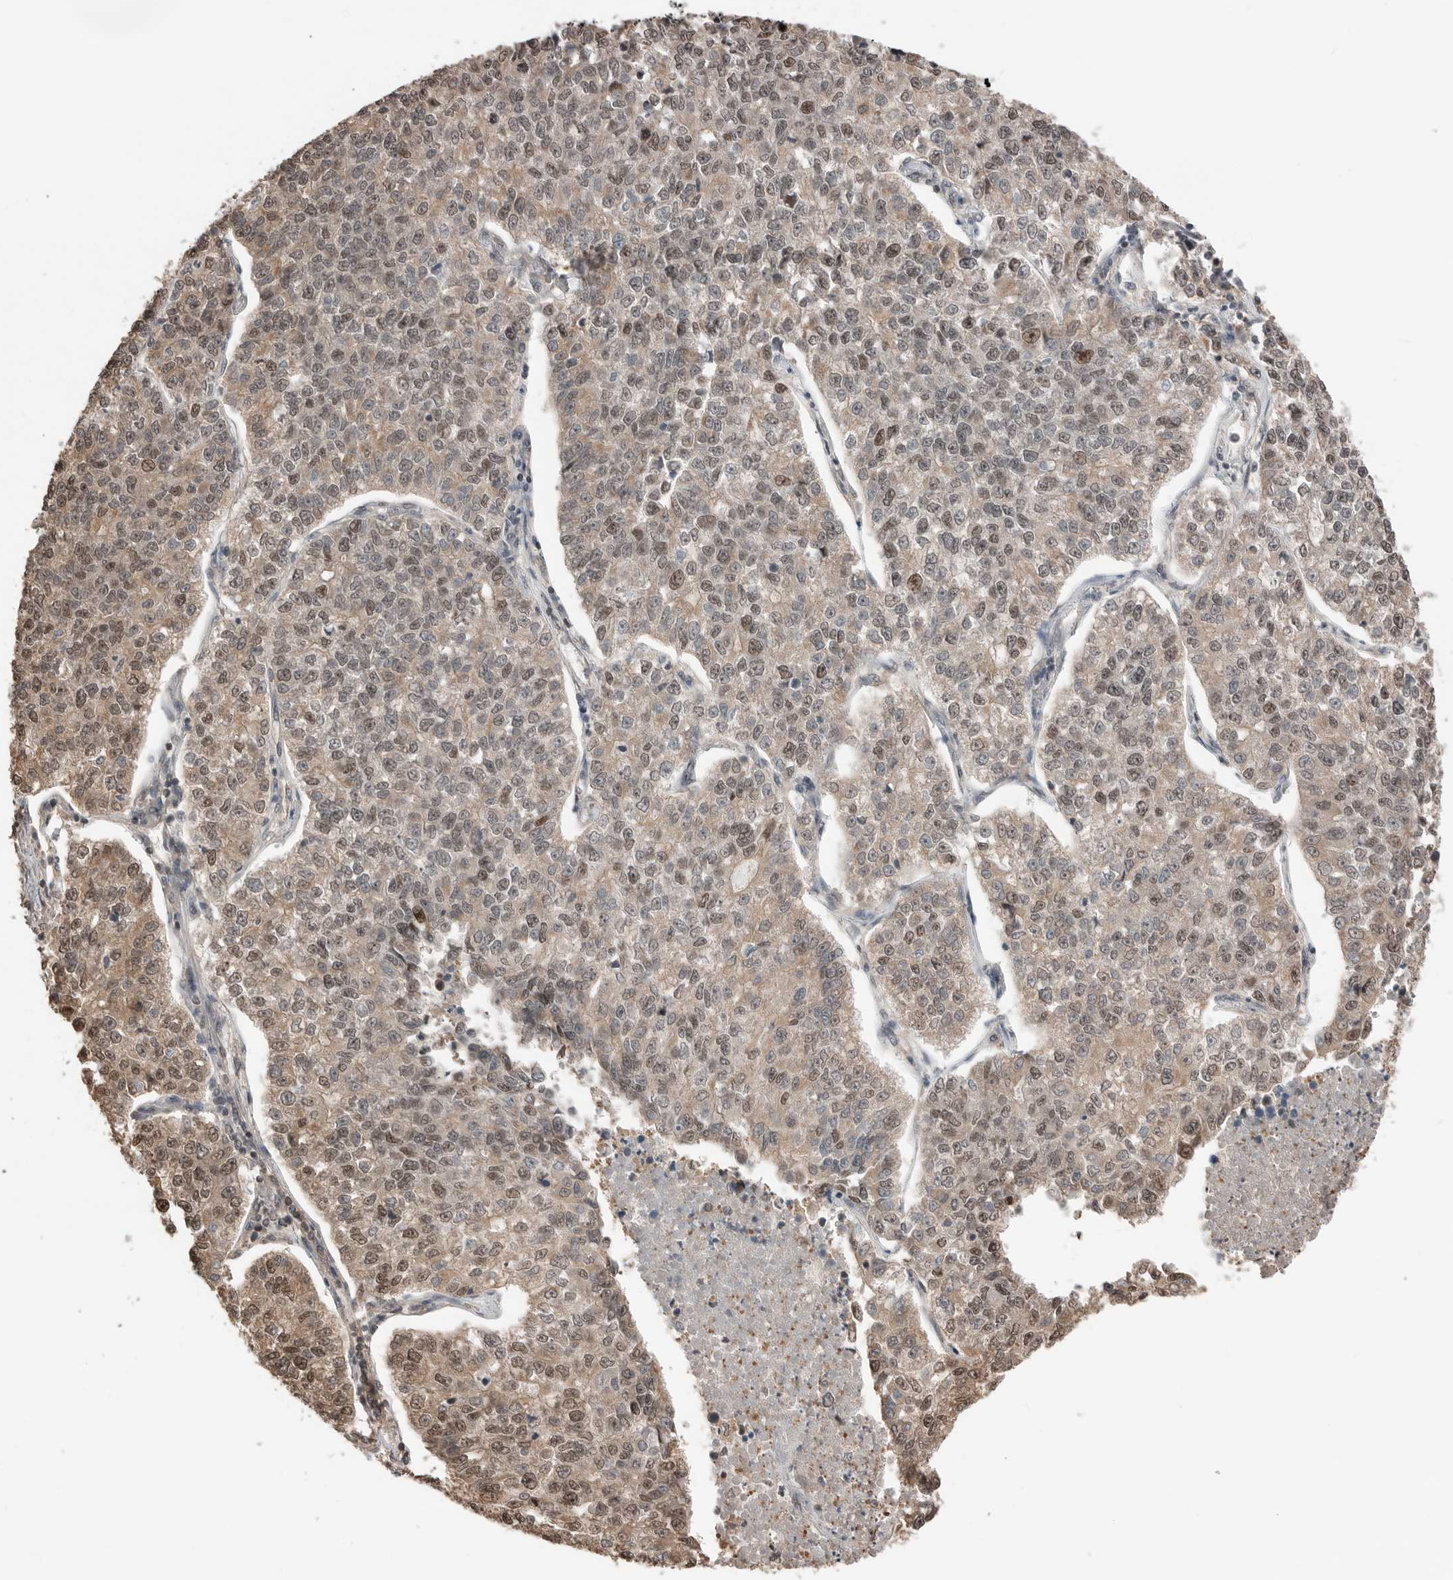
{"staining": {"intensity": "weak", "quantity": "25%-75%", "location": "nuclear"}, "tissue": "lung cancer", "cell_type": "Tumor cells", "image_type": "cancer", "snomed": [{"axis": "morphology", "description": "Adenocarcinoma, NOS"}, {"axis": "topography", "description": "Lung"}], "caption": "DAB (3,3'-diaminobenzidine) immunohistochemical staining of human lung cancer (adenocarcinoma) demonstrates weak nuclear protein staining in approximately 25%-75% of tumor cells.", "gene": "PEAK1", "patient": {"sex": "male", "age": 49}}